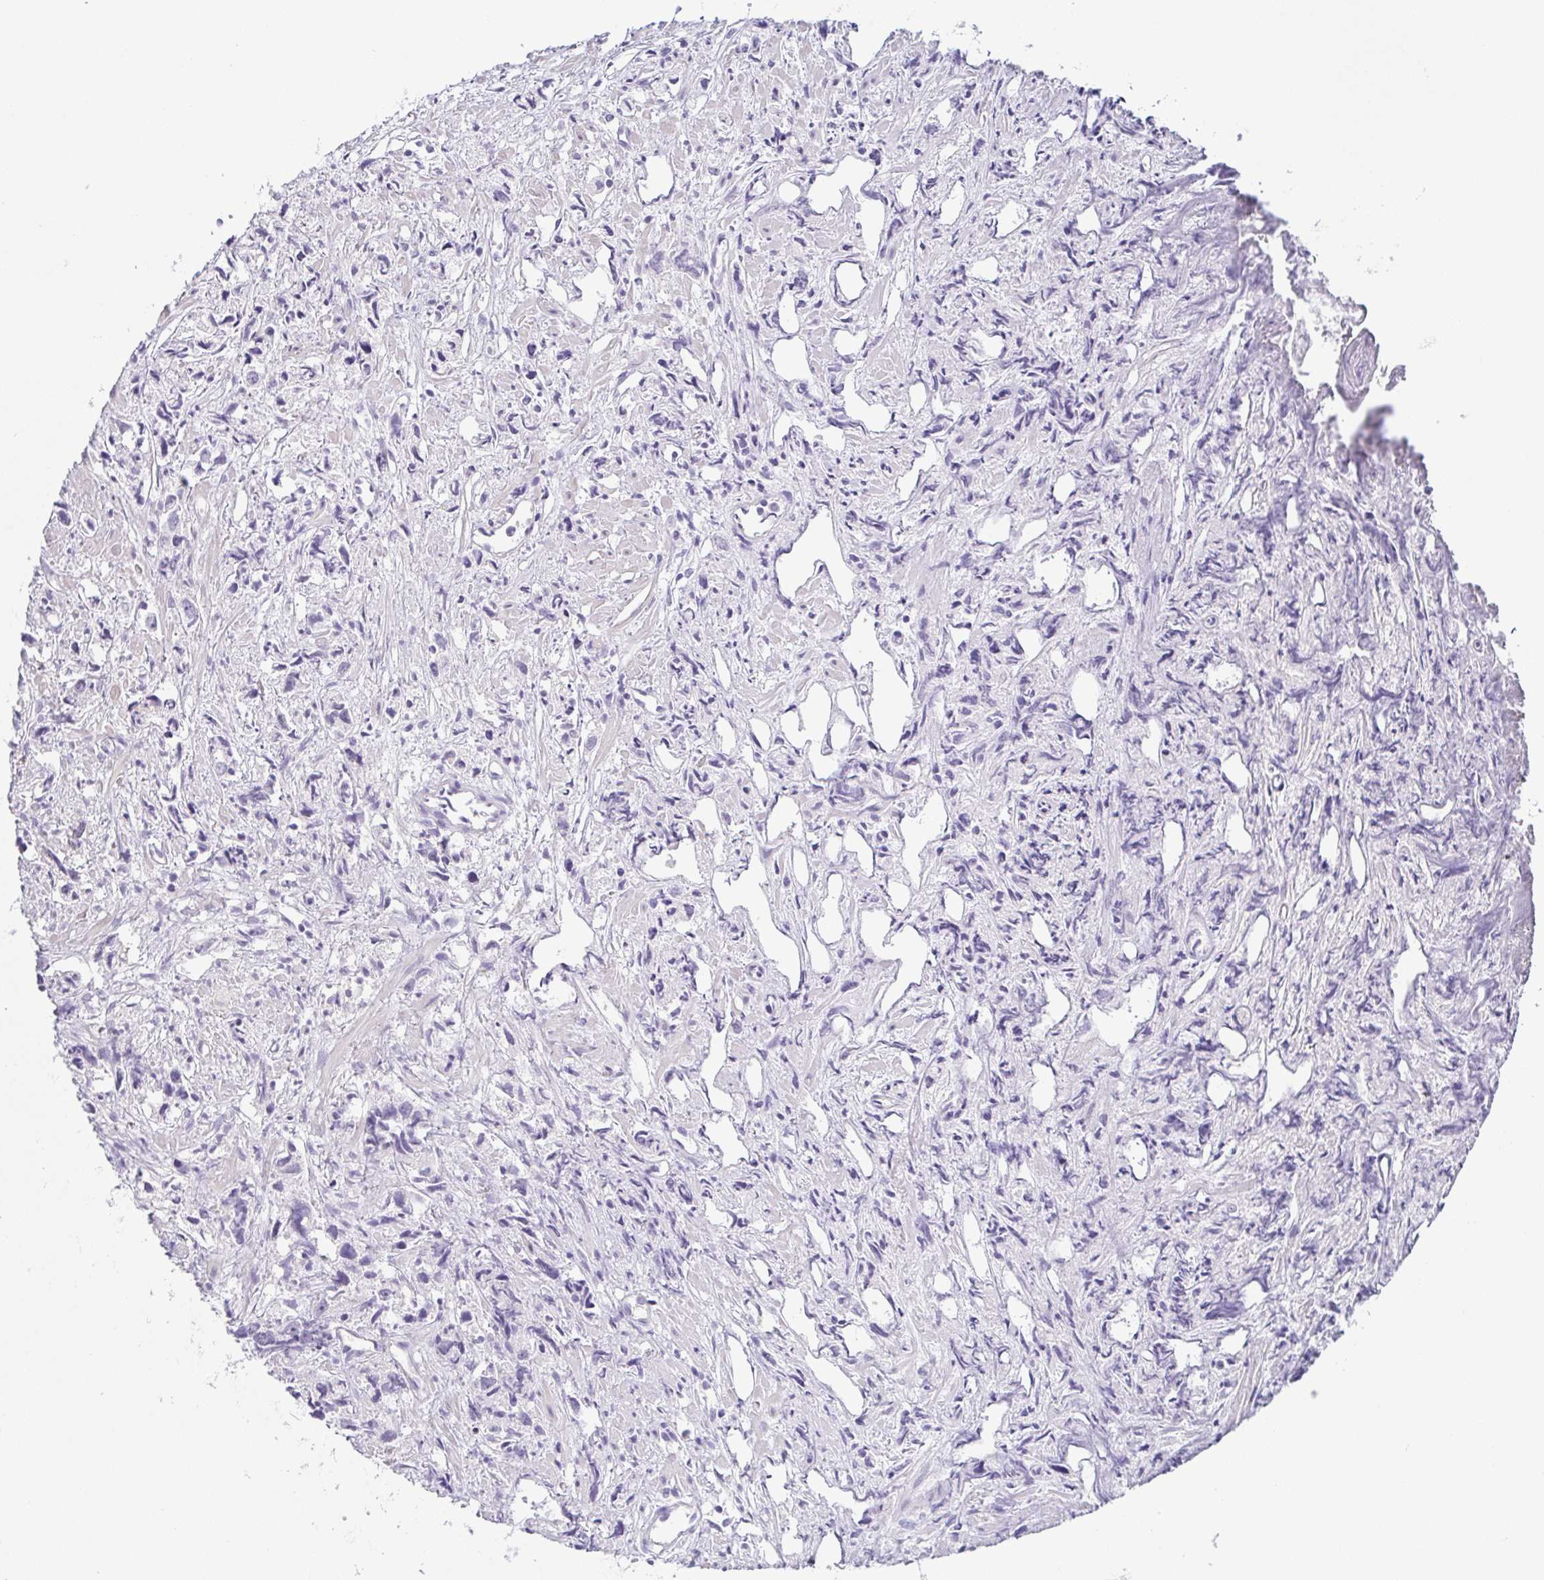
{"staining": {"intensity": "negative", "quantity": "none", "location": "none"}, "tissue": "prostate cancer", "cell_type": "Tumor cells", "image_type": "cancer", "snomed": [{"axis": "morphology", "description": "Adenocarcinoma, High grade"}, {"axis": "topography", "description": "Prostate"}], "caption": "This image is of adenocarcinoma (high-grade) (prostate) stained with immunohistochemistry (IHC) to label a protein in brown with the nuclei are counter-stained blue. There is no positivity in tumor cells. (Immunohistochemistry (ihc), brightfield microscopy, high magnification).", "gene": "COL17A1", "patient": {"sex": "male", "age": 58}}